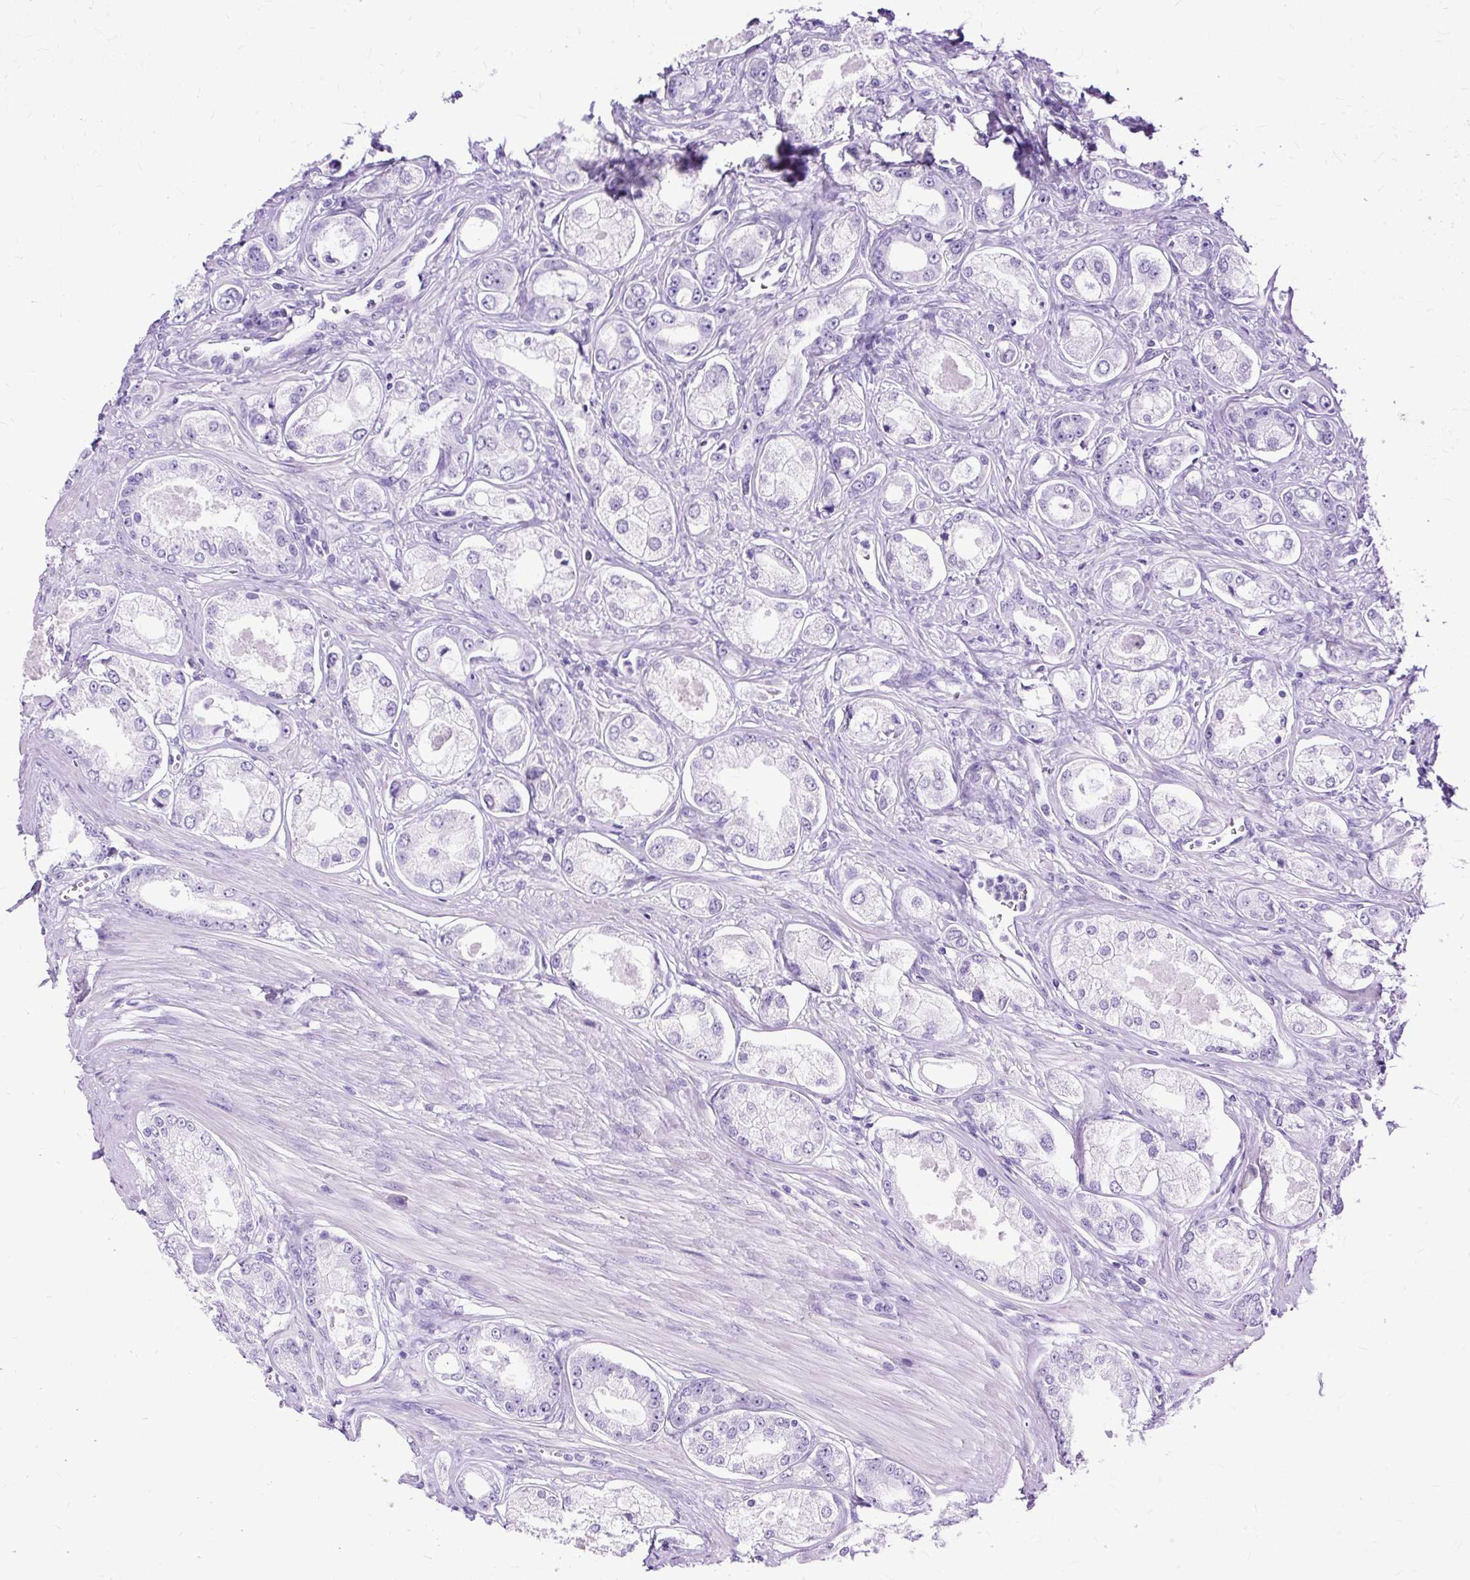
{"staining": {"intensity": "negative", "quantity": "none", "location": "none"}, "tissue": "prostate cancer", "cell_type": "Tumor cells", "image_type": "cancer", "snomed": [{"axis": "morphology", "description": "Adenocarcinoma, Low grade"}, {"axis": "topography", "description": "Prostate"}], "caption": "A high-resolution micrograph shows immunohistochemistry (IHC) staining of prostate cancer (low-grade adenocarcinoma), which demonstrates no significant expression in tumor cells.", "gene": "SLC8A2", "patient": {"sex": "male", "age": 68}}